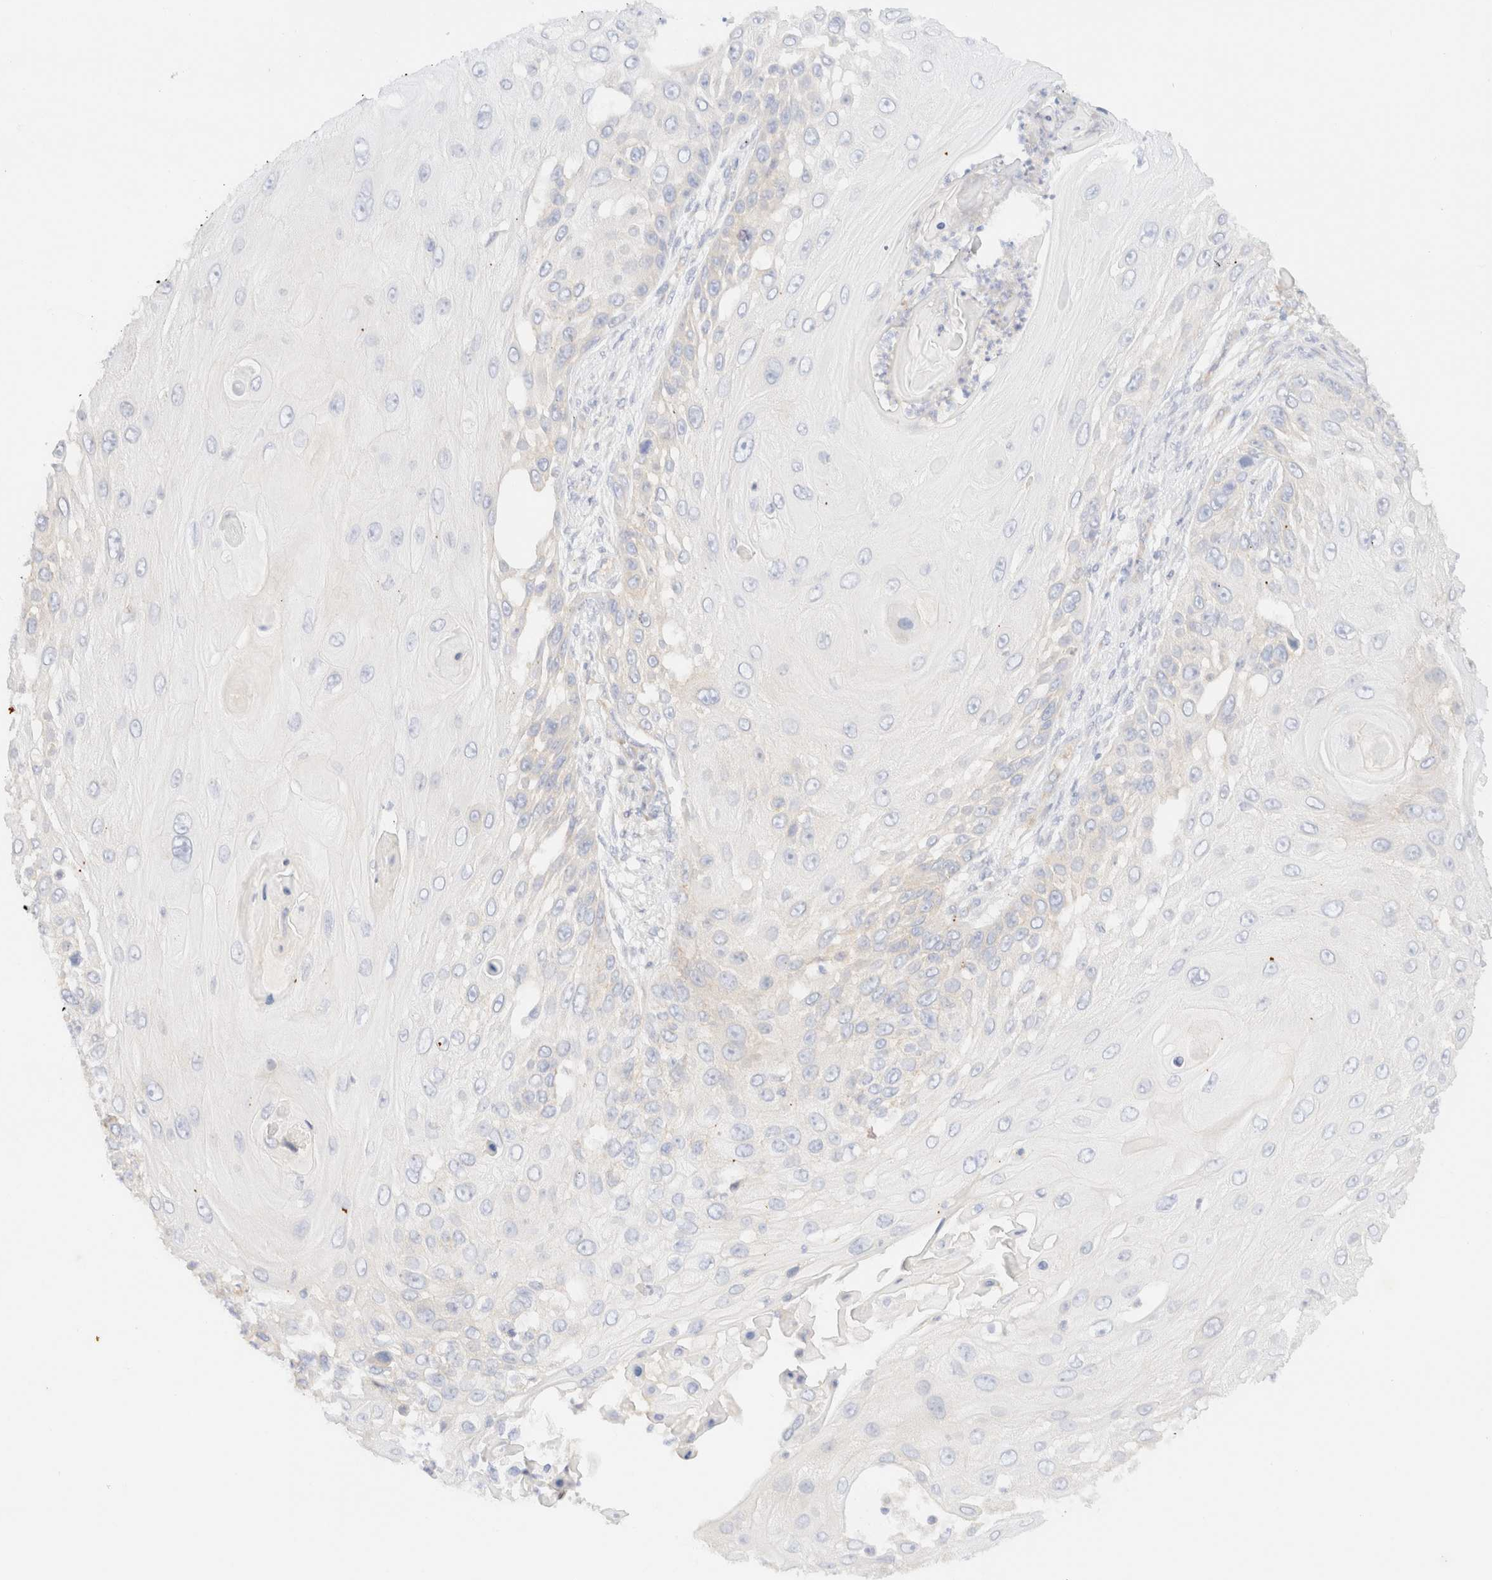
{"staining": {"intensity": "negative", "quantity": "none", "location": "none"}, "tissue": "skin cancer", "cell_type": "Tumor cells", "image_type": "cancer", "snomed": [{"axis": "morphology", "description": "Squamous cell carcinoma, NOS"}, {"axis": "topography", "description": "Skin"}], "caption": "This micrograph is of skin cancer stained with immunohistochemistry (IHC) to label a protein in brown with the nuclei are counter-stained blue. There is no staining in tumor cells.", "gene": "MYO10", "patient": {"sex": "female", "age": 44}}